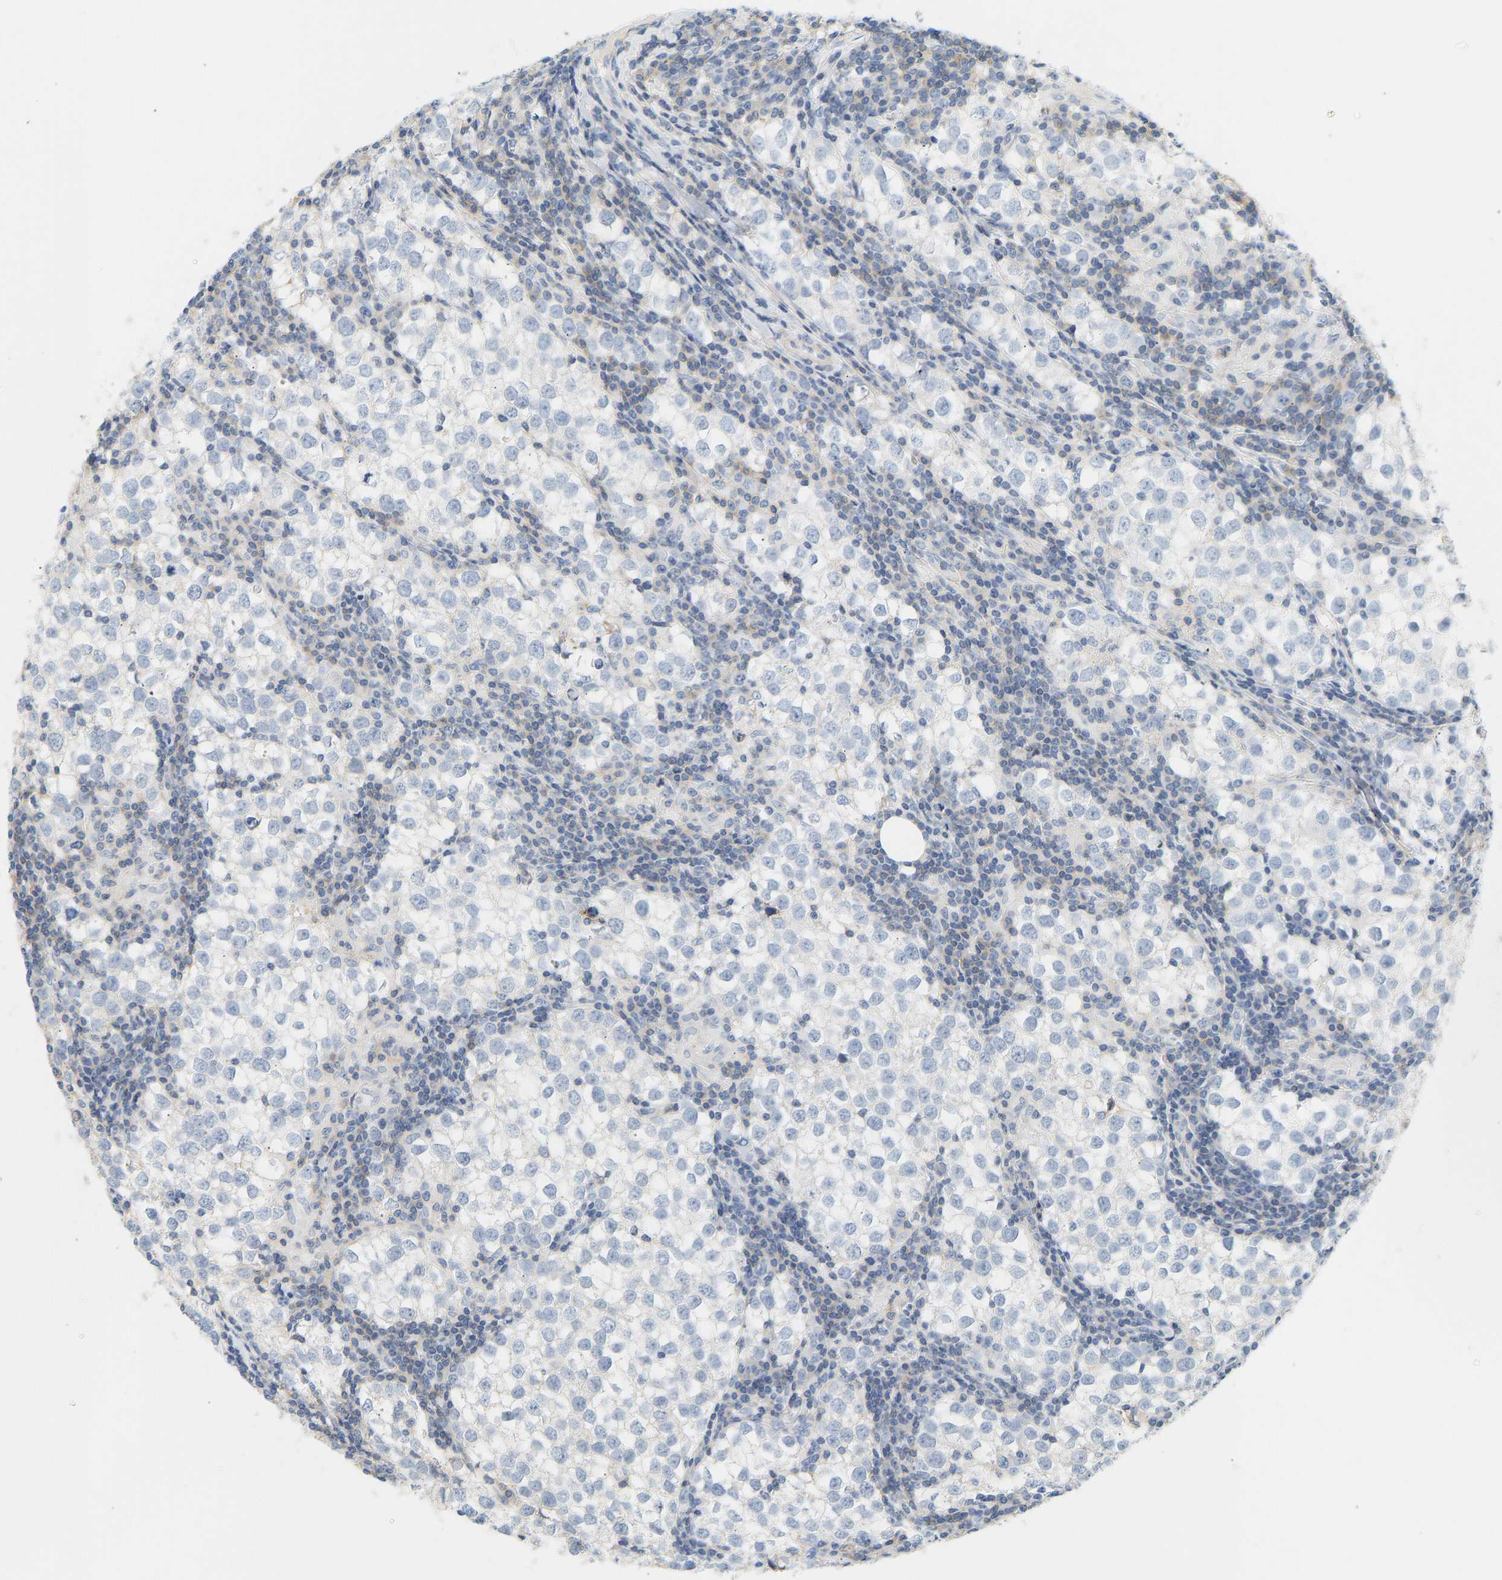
{"staining": {"intensity": "negative", "quantity": "none", "location": "none"}, "tissue": "testis cancer", "cell_type": "Tumor cells", "image_type": "cancer", "snomed": [{"axis": "morphology", "description": "Seminoma, NOS"}, {"axis": "morphology", "description": "Carcinoma, Embryonal, NOS"}, {"axis": "topography", "description": "Testis"}], "caption": "Testis embryonal carcinoma stained for a protein using immunohistochemistry shows no expression tumor cells.", "gene": "BVES", "patient": {"sex": "male", "age": 36}}